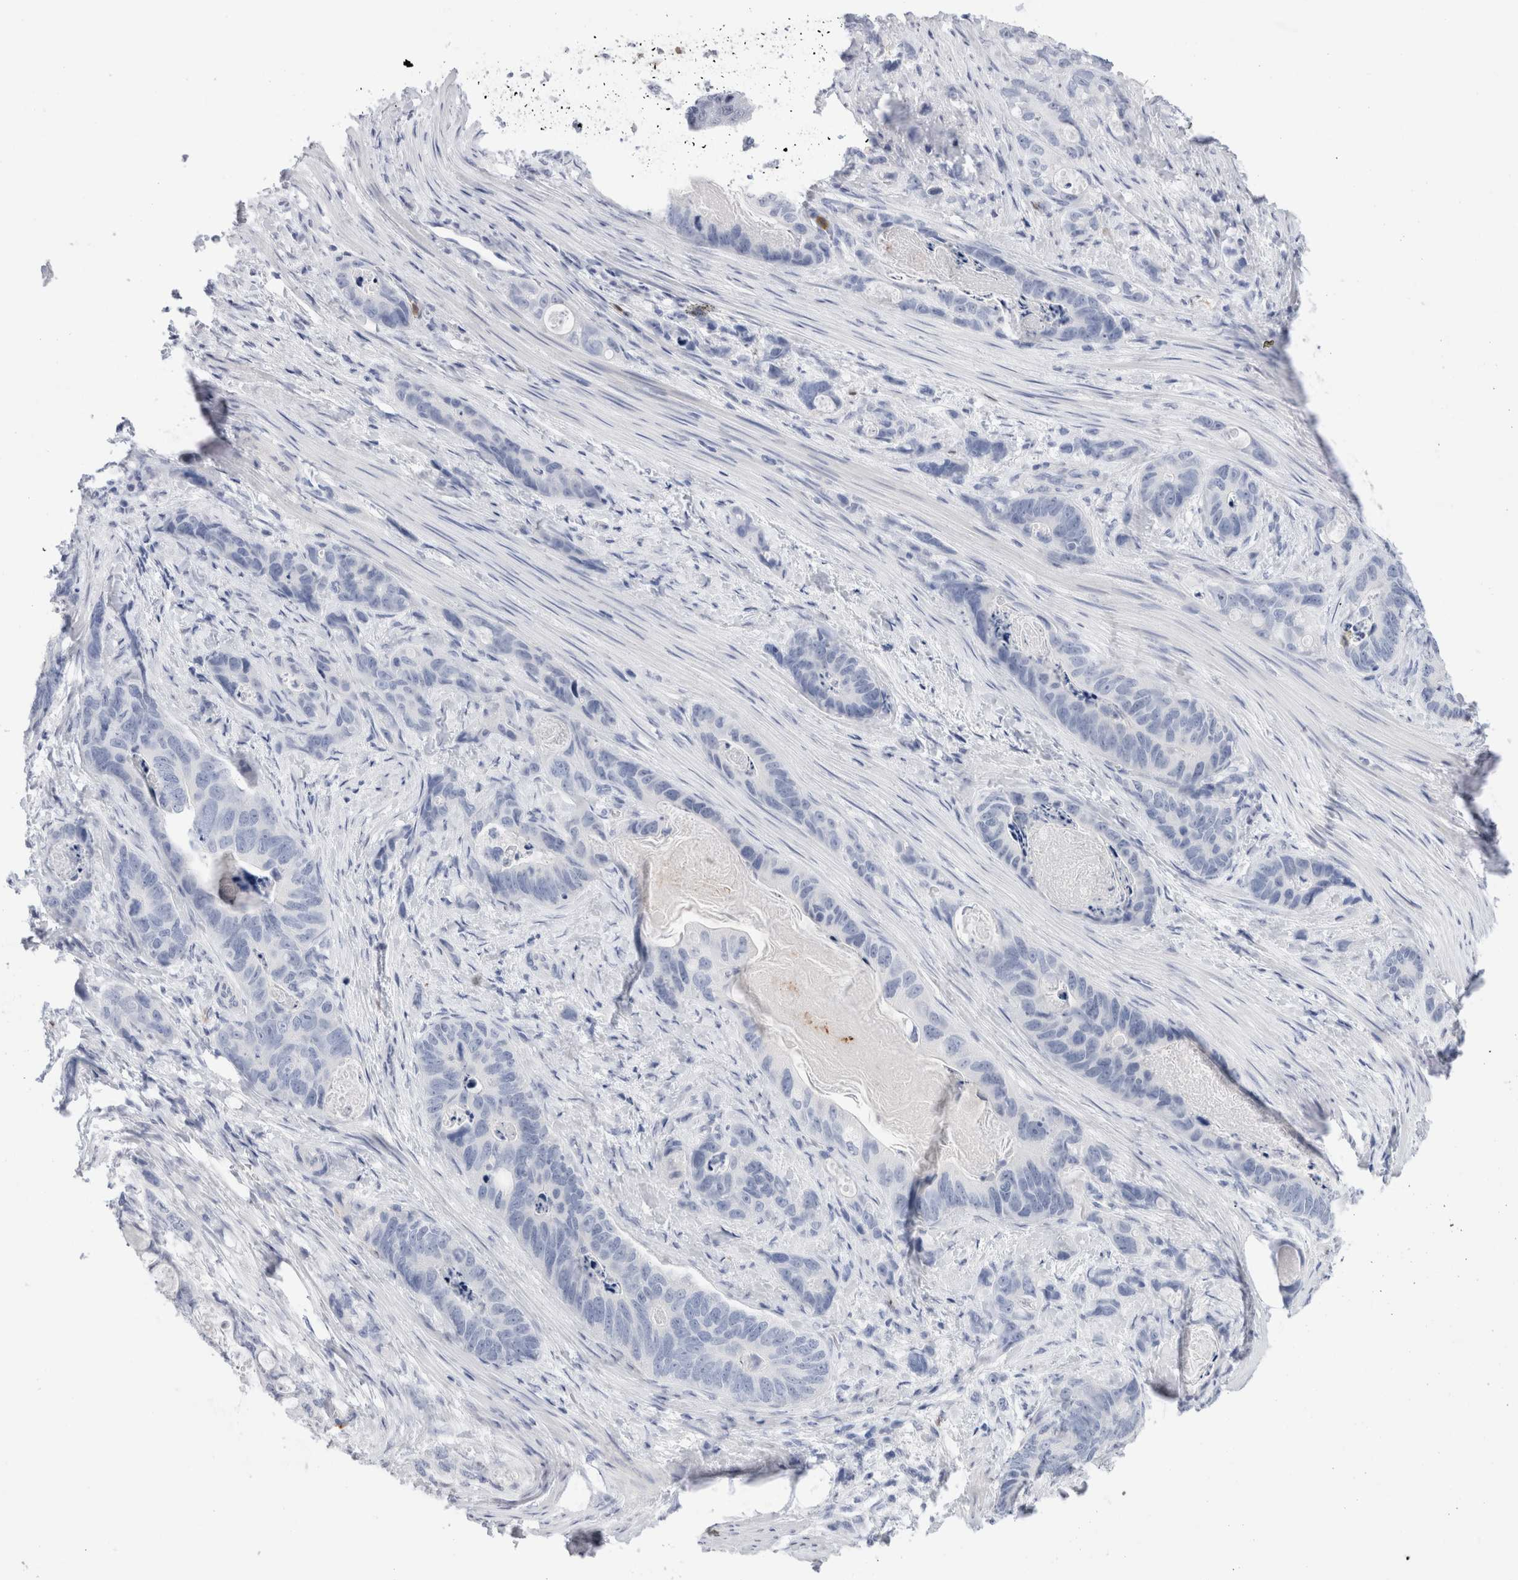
{"staining": {"intensity": "negative", "quantity": "none", "location": "none"}, "tissue": "stomach cancer", "cell_type": "Tumor cells", "image_type": "cancer", "snomed": [{"axis": "morphology", "description": "Normal tissue, NOS"}, {"axis": "morphology", "description": "Adenocarcinoma, NOS"}, {"axis": "topography", "description": "Stomach"}], "caption": "Stomach adenocarcinoma was stained to show a protein in brown. There is no significant expression in tumor cells.", "gene": "SLC10A5", "patient": {"sex": "female", "age": 89}}